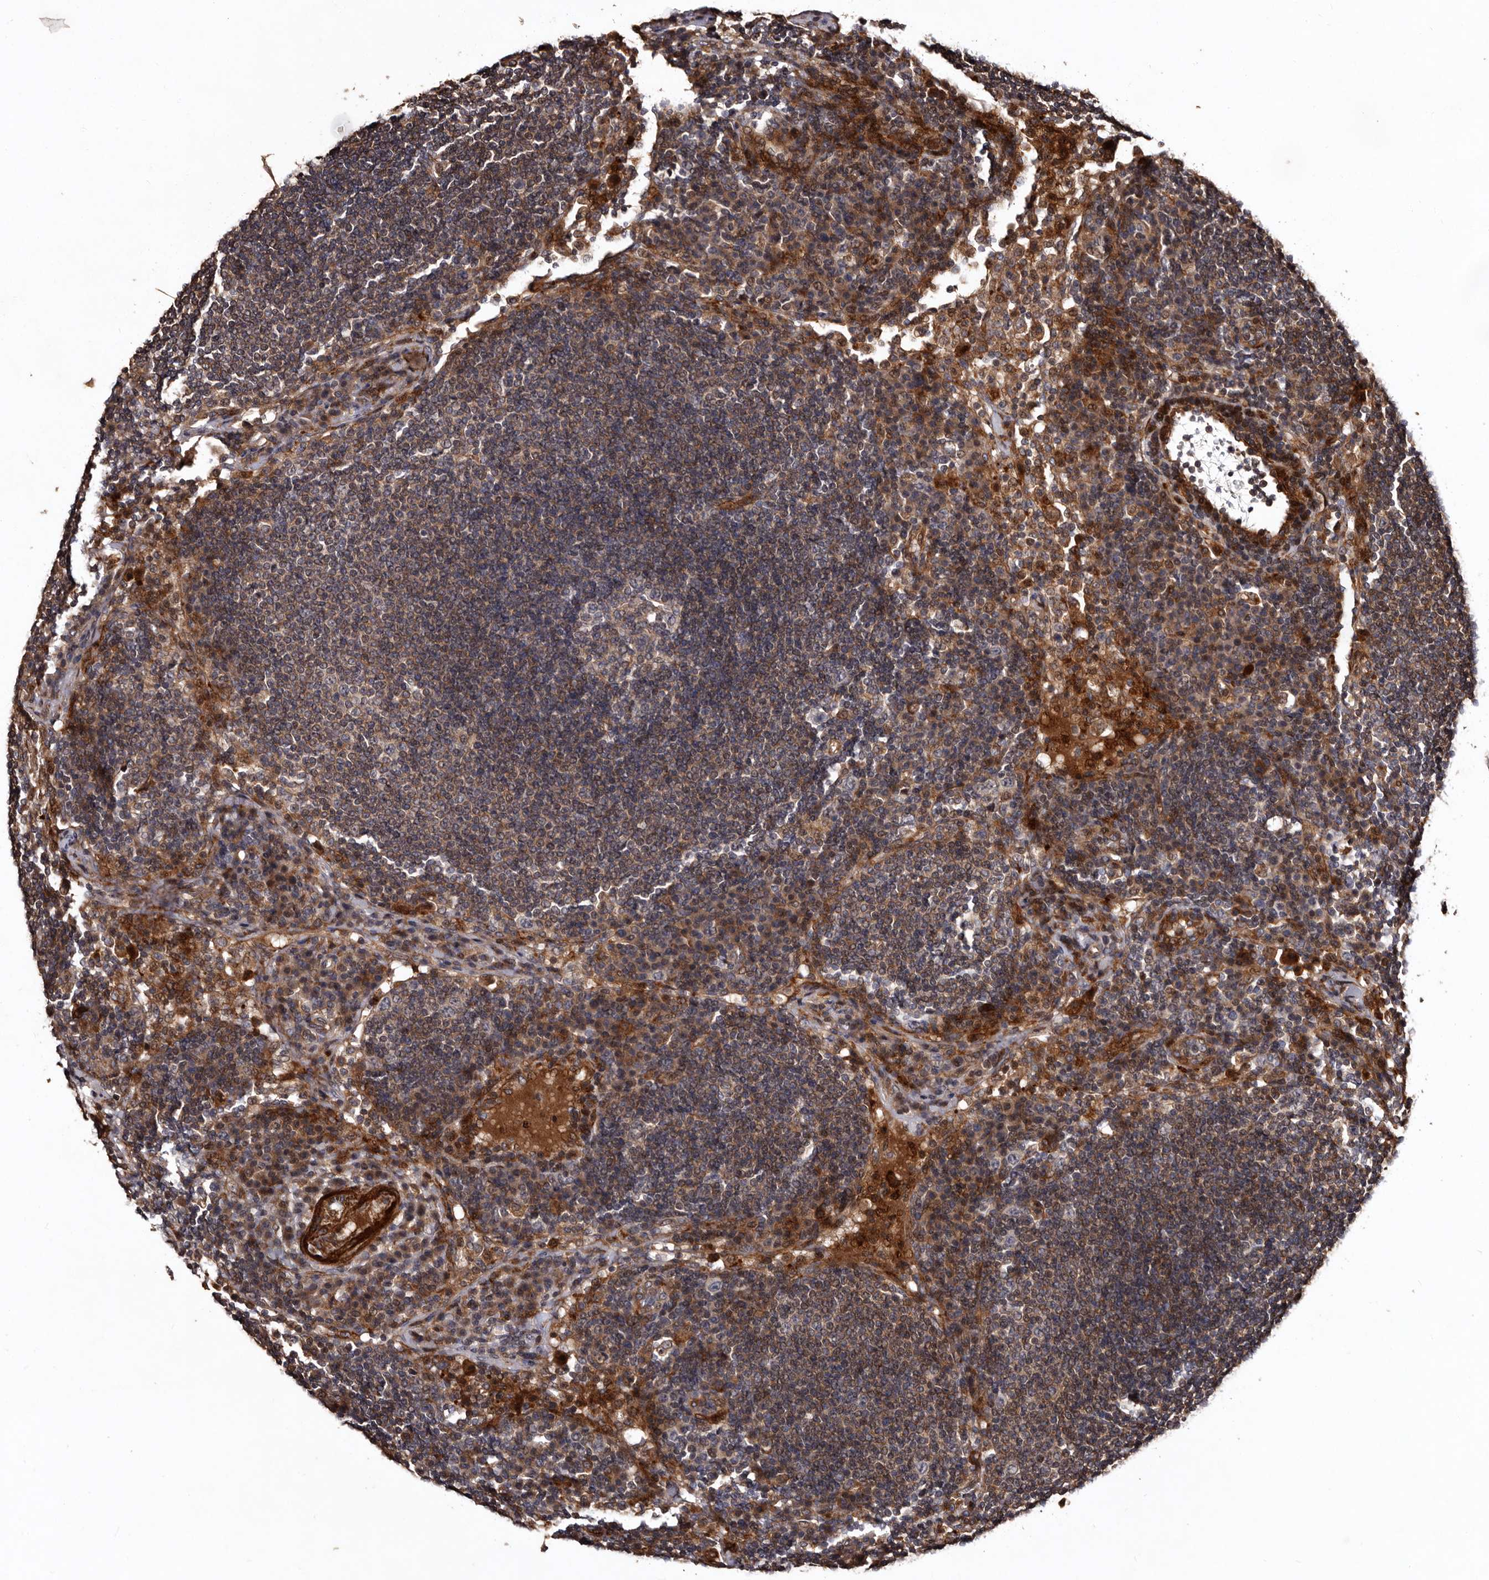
{"staining": {"intensity": "moderate", "quantity": "<25%", "location": "cytoplasmic/membranous"}, "tissue": "lymph node", "cell_type": "Germinal center cells", "image_type": "normal", "snomed": [{"axis": "morphology", "description": "Normal tissue, NOS"}, {"axis": "topography", "description": "Lymph node"}], "caption": "Protein staining exhibits moderate cytoplasmic/membranous positivity in about <25% of germinal center cells in unremarkable lymph node. The staining was performed using DAB to visualize the protein expression in brown, while the nuclei were stained in blue with hematoxylin (Magnification: 20x).", "gene": "PRKD3", "patient": {"sex": "female", "age": 53}}